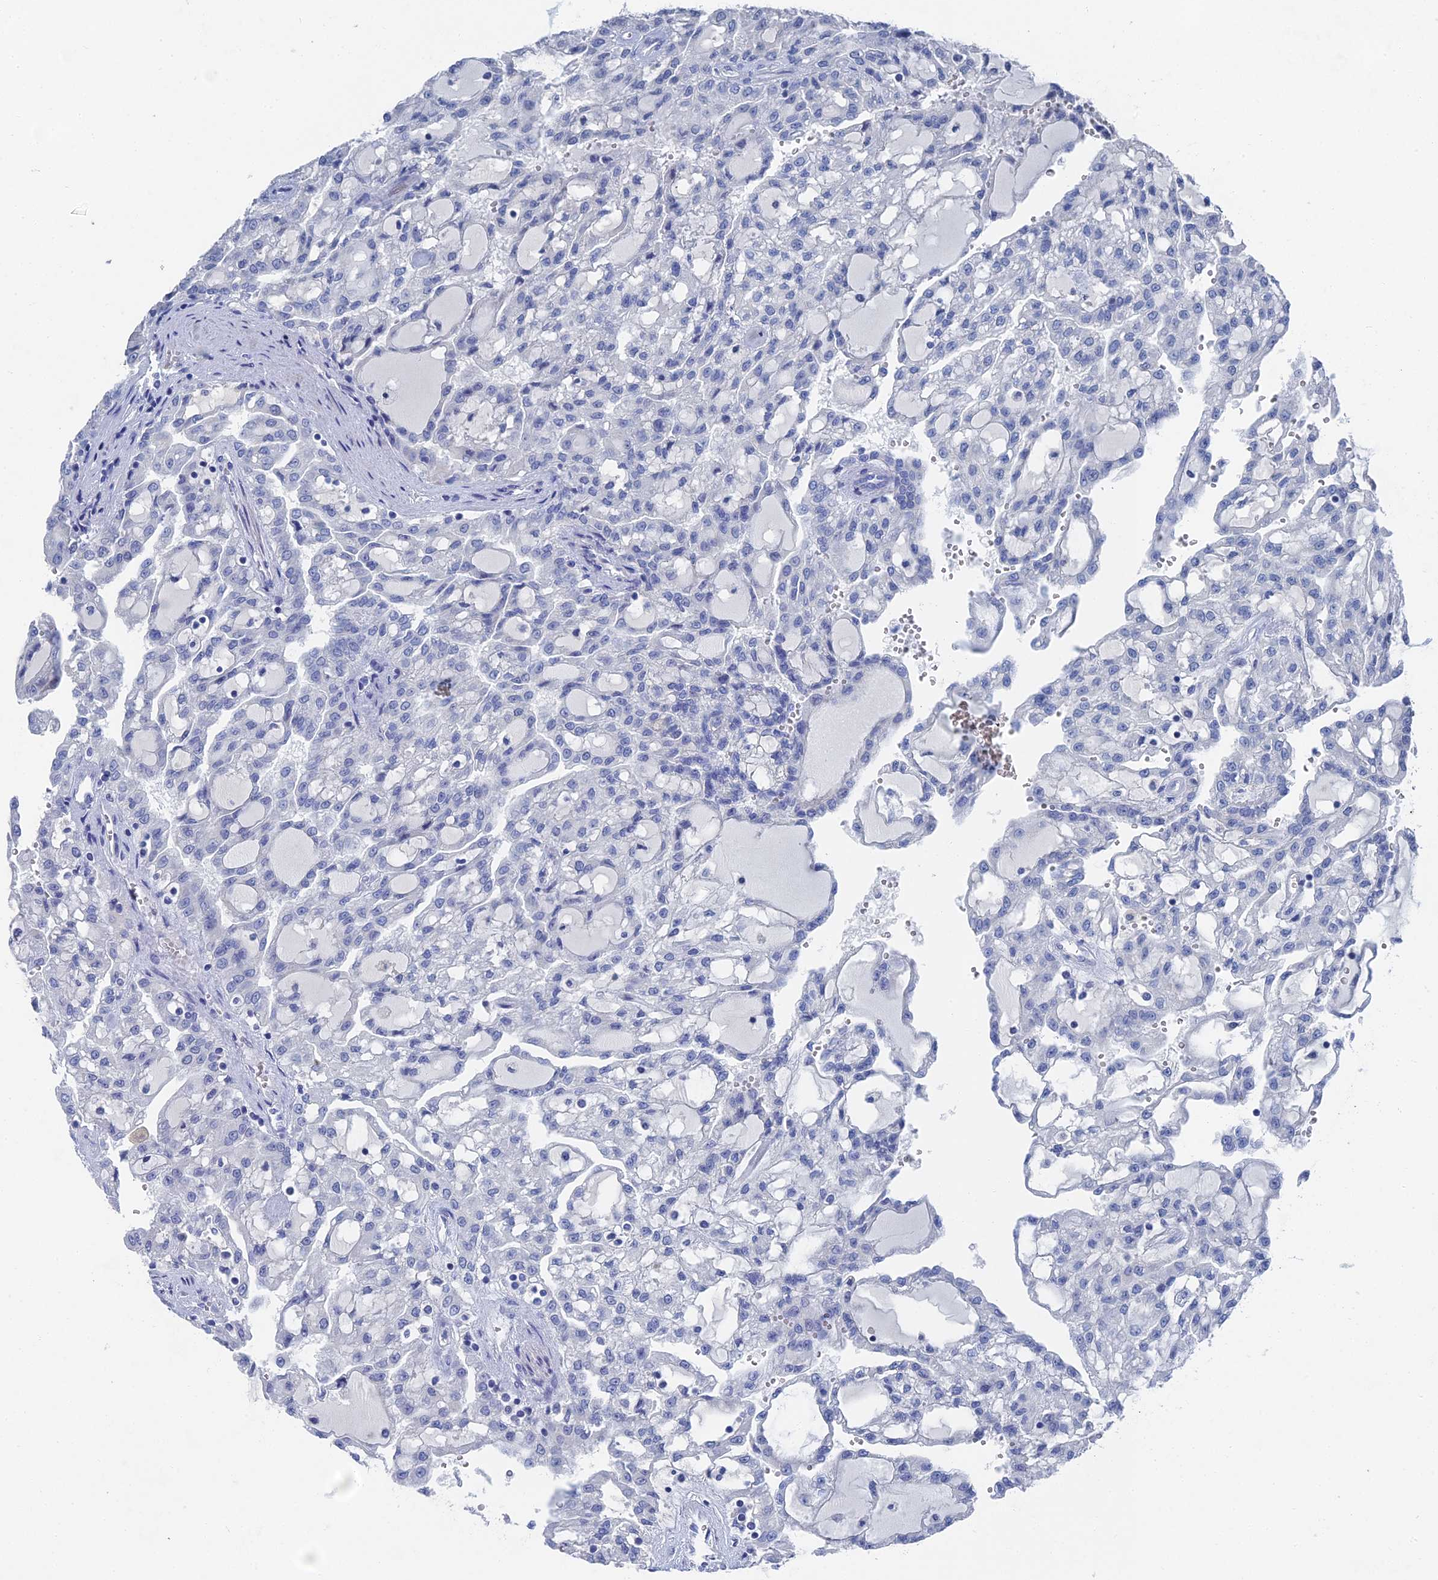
{"staining": {"intensity": "negative", "quantity": "none", "location": "none"}, "tissue": "renal cancer", "cell_type": "Tumor cells", "image_type": "cancer", "snomed": [{"axis": "morphology", "description": "Adenocarcinoma, NOS"}, {"axis": "topography", "description": "Kidney"}], "caption": "Immunohistochemical staining of renal cancer (adenocarcinoma) displays no significant expression in tumor cells. The staining was performed using DAB (3,3'-diaminobenzidine) to visualize the protein expression in brown, while the nuclei were stained in blue with hematoxylin (Magnification: 20x).", "gene": "GFAP", "patient": {"sex": "male", "age": 63}}